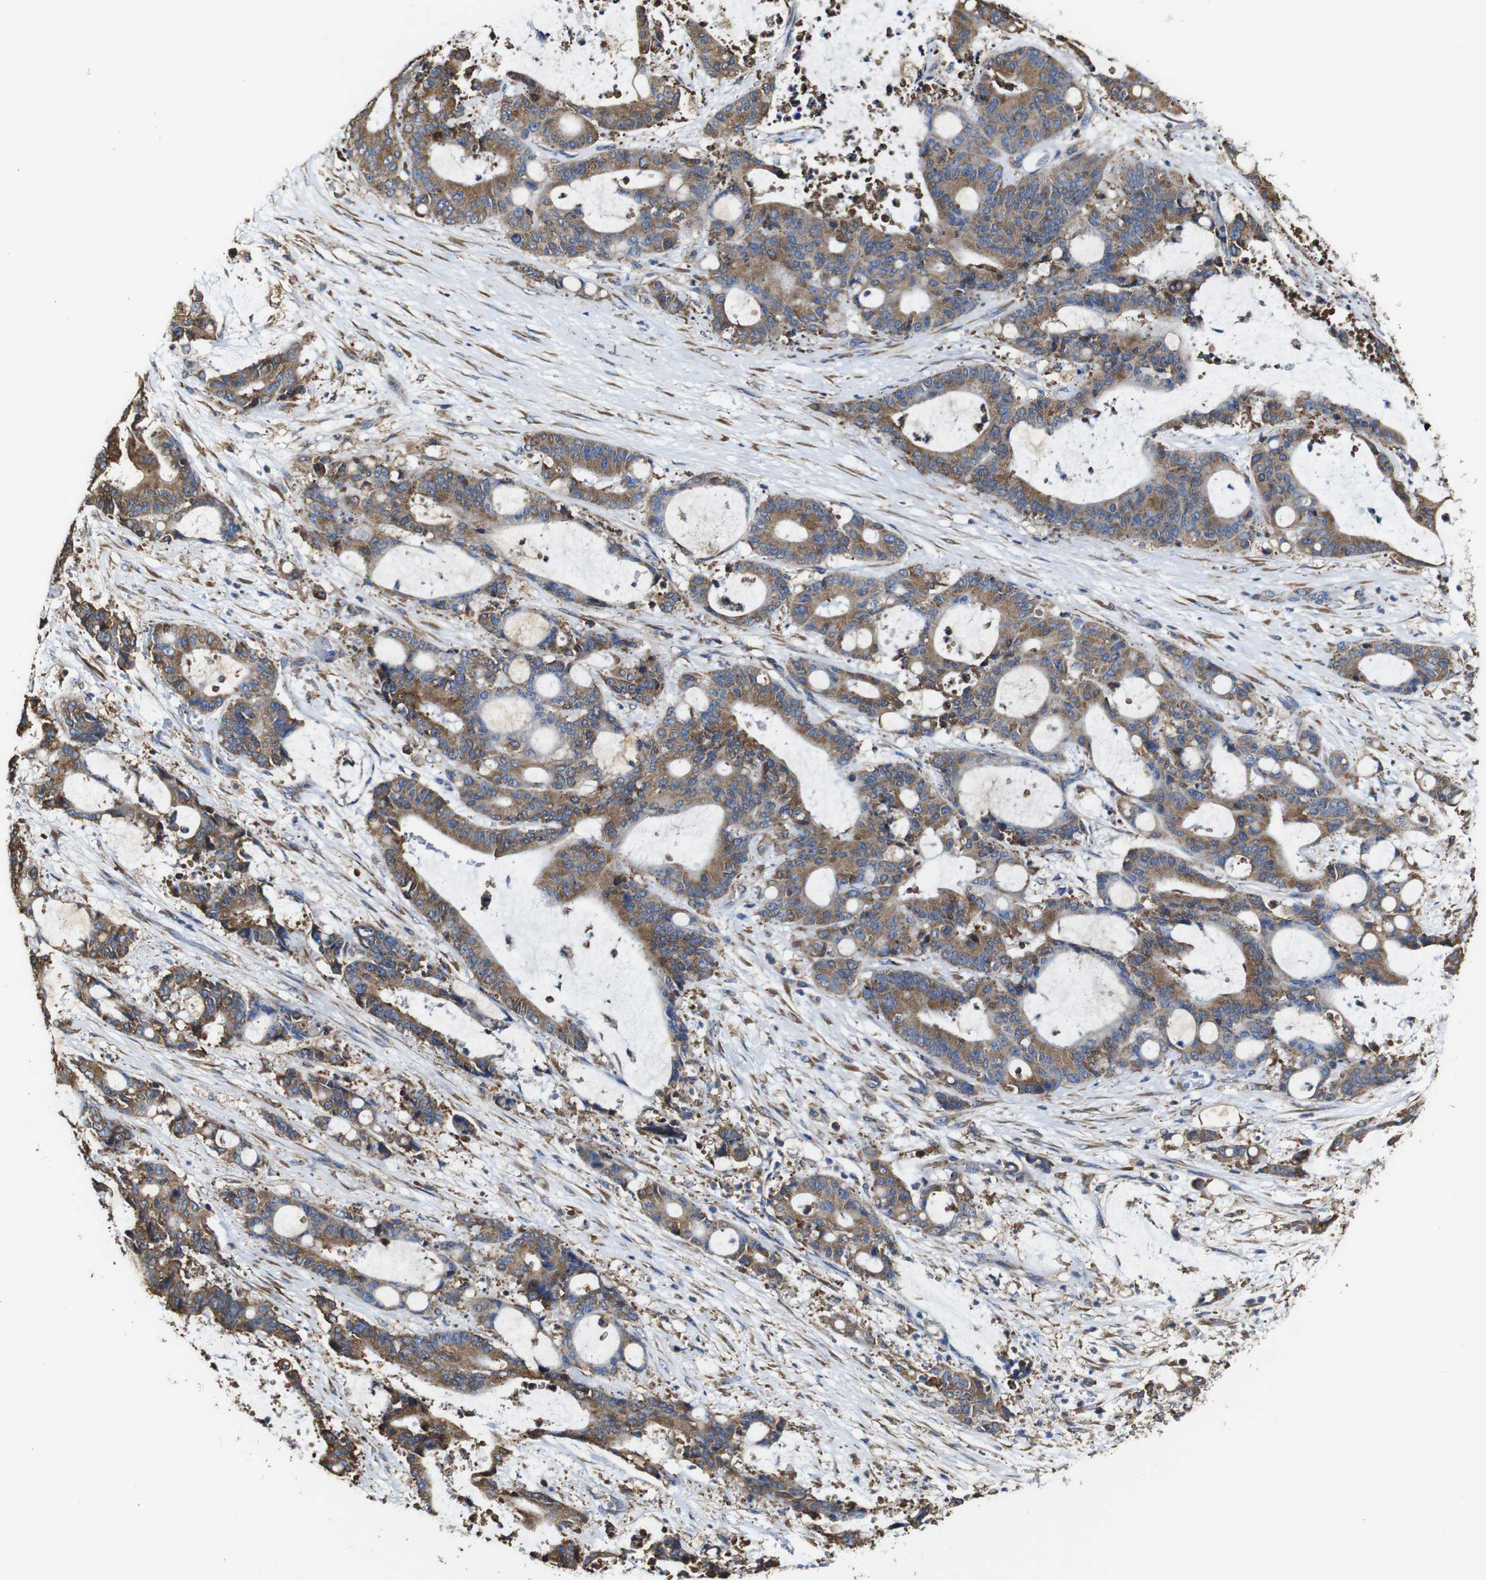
{"staining": {"intensity": "moderate", "quantity": ">75%", "location": "cytoplasmic/membranous"}, "tissue": "liver cancer", "cell_type": "Tumor cells", "image_type": "cancer", "snomed": [{"axis": "morphology", "description": "Normal tissue, NOS"}, {"axis": "morphology", "description": "Cholangiocarcinoma"}, {"axis": "topography", "description": "Liver"}, {"axis": "topography", "description": "Peripheral nerve tissue"}], "caption": "This is an image of IHC staining of liver cancer, which shows moderate staining in the cytoplasmic/membranous of tumor cells.", "gene": "PPIB", "patient": {"sex": "female", "age": 73}}